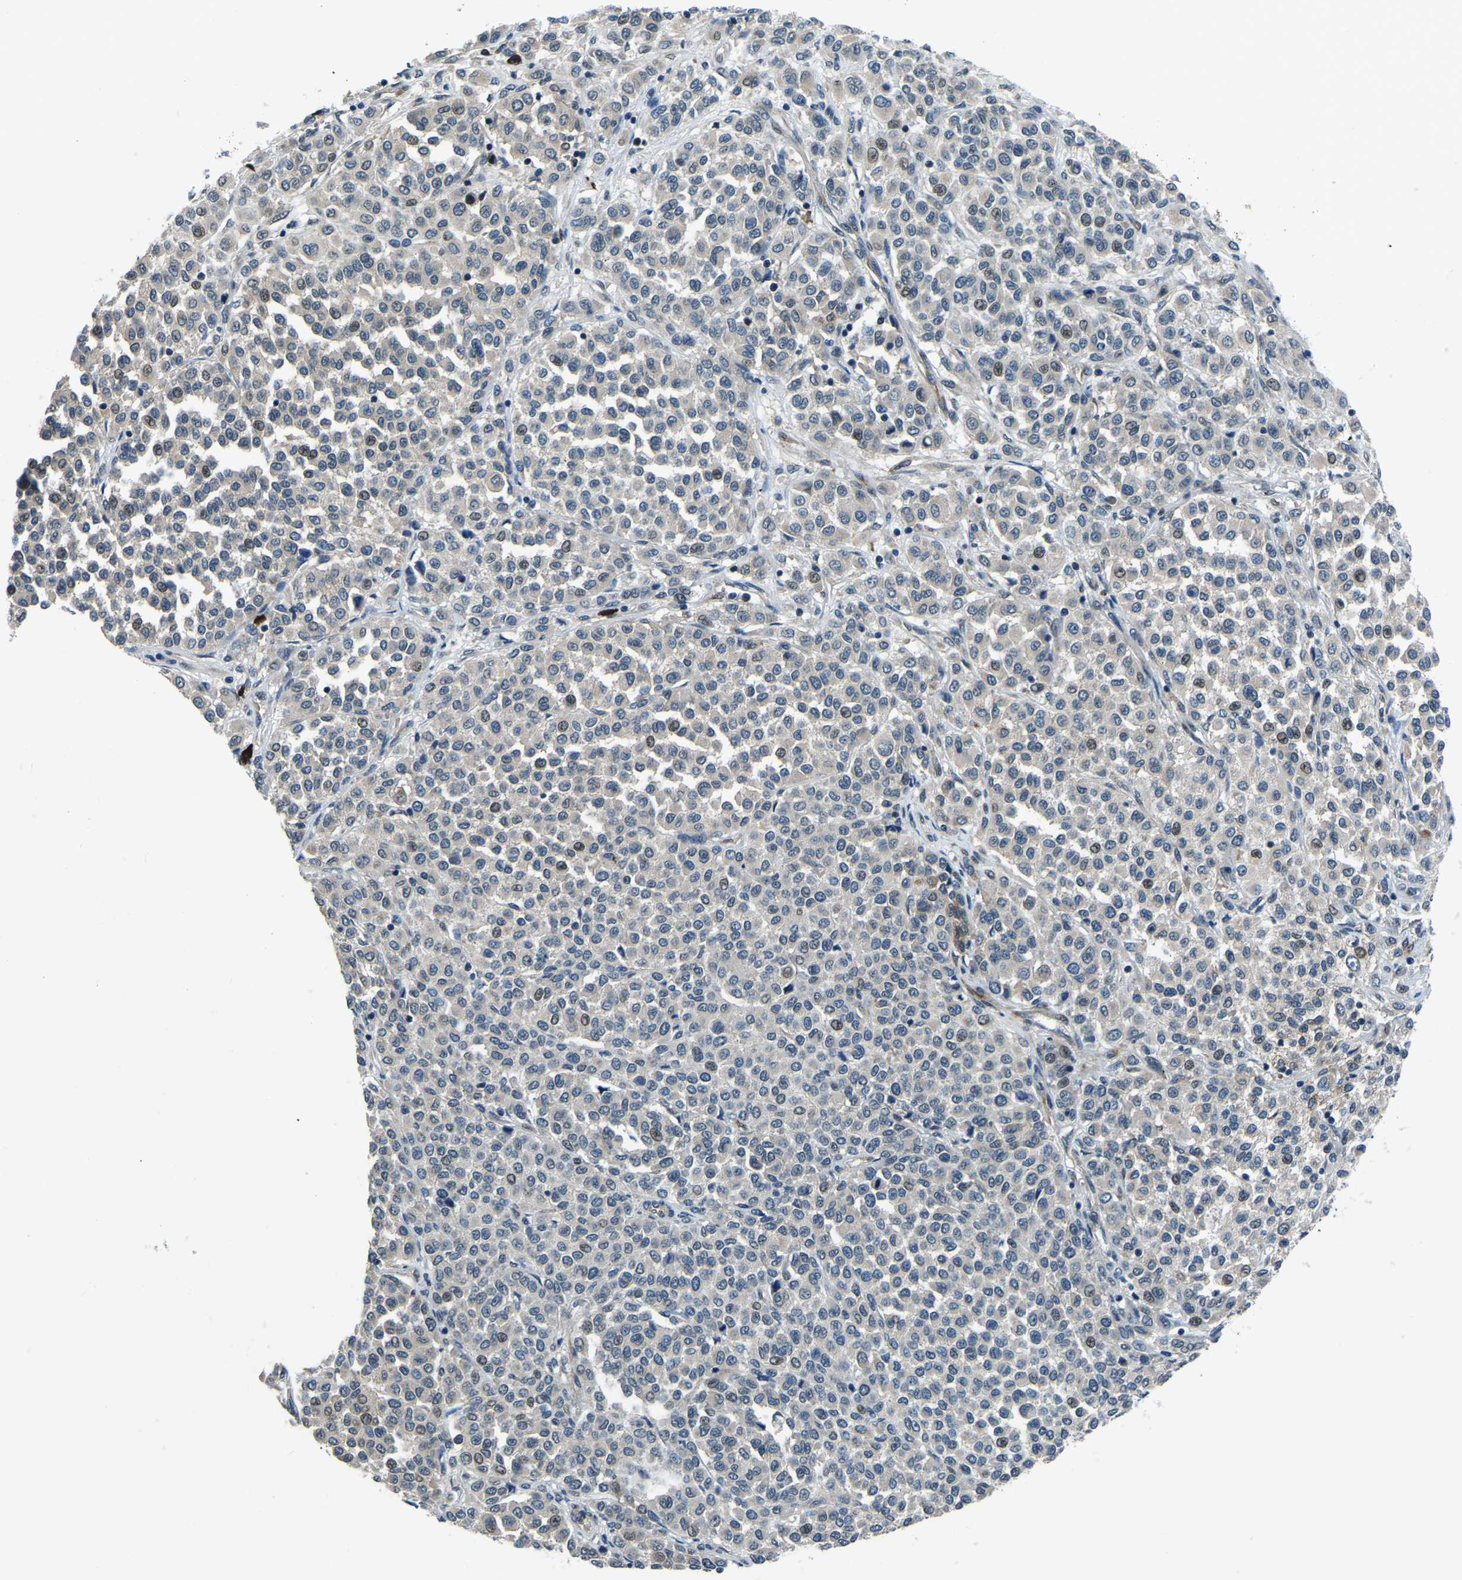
{"staining": {"intensity": "moderate", "quantity": "<25%", "location": "nuclear"}, "tissue": "melanoma", "cell_type": "Tumor cells", "image_type": "cancer", "snomed": [{"axis": "morphology", "description": "Malignant melanoma, Metastatic site"}, {"axis": "topography", "description": "Pancreas"}], "caption": "DAB (3,3'-diaminobenzidine) immunohistochemical staining of malignant melanoma (metastatic site) exhibits moderate nuclear protein positivity in about <25% of tumor cells. Using DAB (brown) and hematoxylin (blue) stains, captured at high magnification using brightfield microscopy.", "gene": "ING2", "patient": {"sex": "female", "age": 30}}